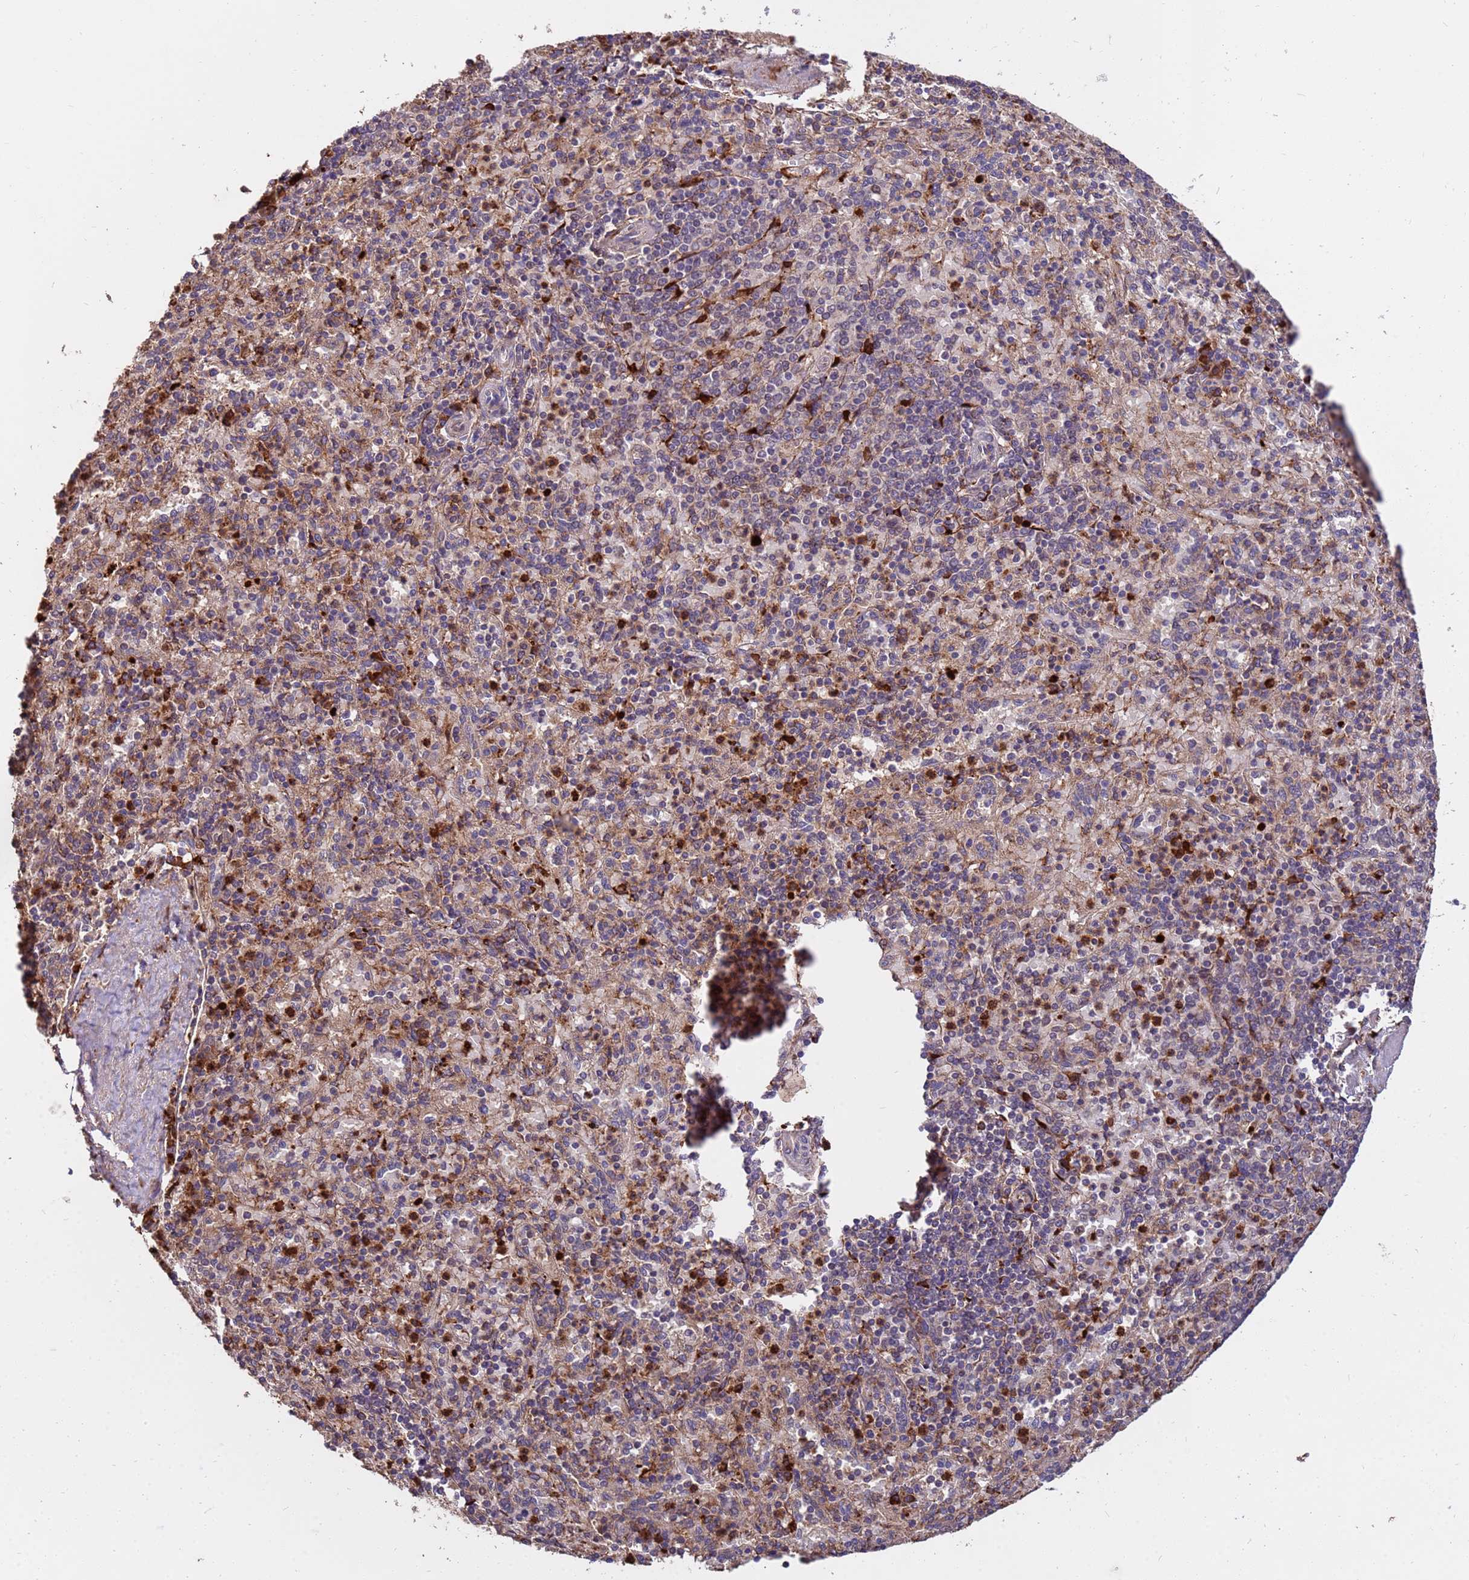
{"staining": {"intensity": "strong", "quantity": "25%-75%", "location": "cytoplasmic/membranous"}, "tissue": "spleen", "cell_type": "Cells in red pulp", "image_type": "normal", "snomed": [{"axis": "morphology", "description": "Normal tissue, NOS"}, {"axis": "topography", "description": "Spleen"}], "caption": "Strong cytoplasmic/membranous protein staining is seen in approximately 25%-75% of cells in red pulp in spleen.", "gene": "ZNF619", "patient": {"sex": "male", "age": 82}}